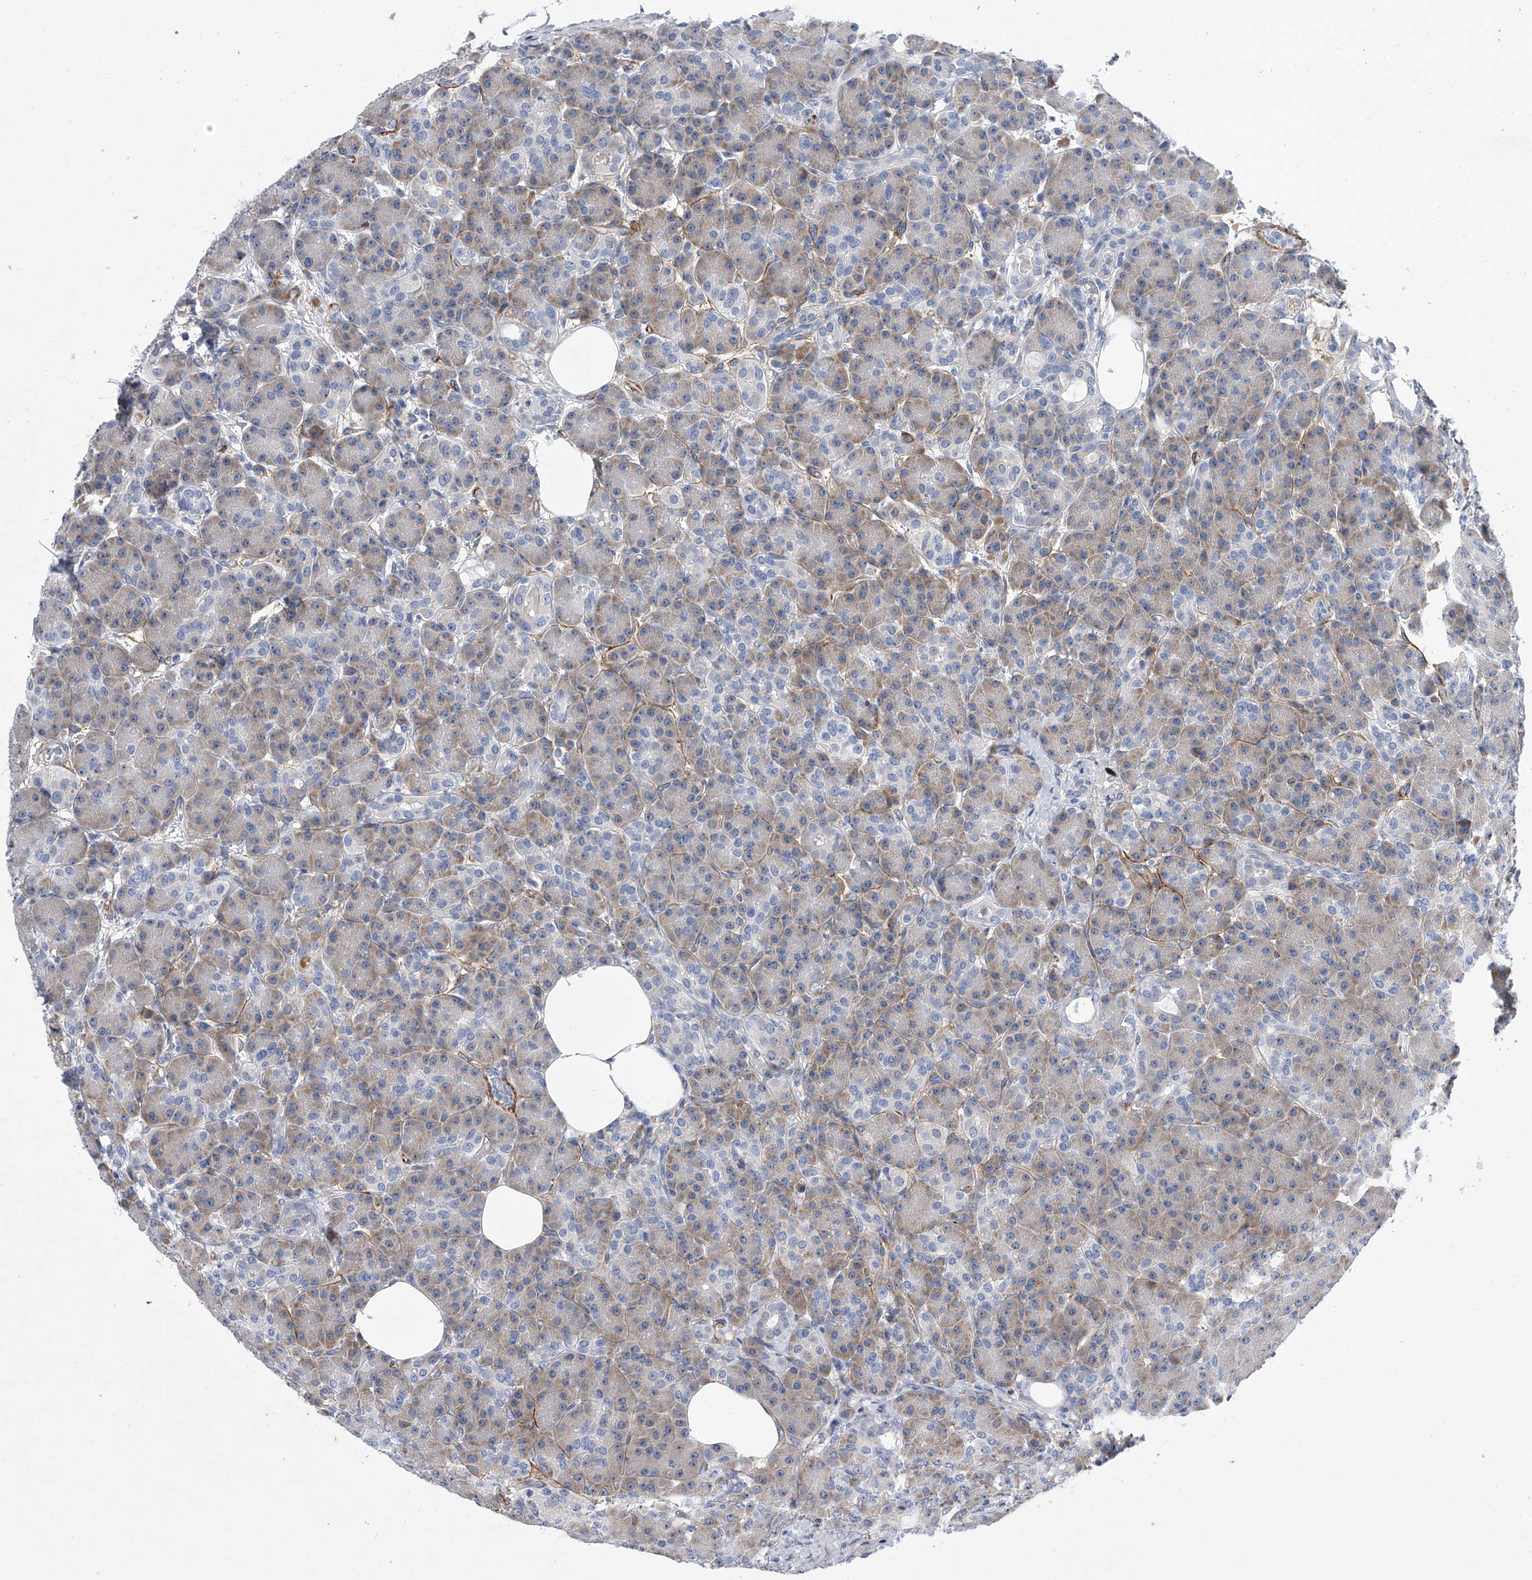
{"staining": {"intensity": "weak", "quantity": "25%-75%", "location": "cytoplasmic/membranous"}, "tissue": "pancreas", "cell_type": "Exocrine glandular cells", "image_type": "normal", "snomed": [{"axis": "morphology", "description": "Normal tissue, NOS"}, {"axis": "topography", "description": "Pancreas"}], "caption": "High-power microscopy captured an IHC histopathology image of unremarkable pancreas, revealing weak cytoplasmic/membranous staining in approximately 25%-75% of exocrine glandular cells. (brown staining indicates protein expression, while blue staining denotes nuclei).", "gene": "ALG14", "patient": {"sex": "male", "age": 63}}